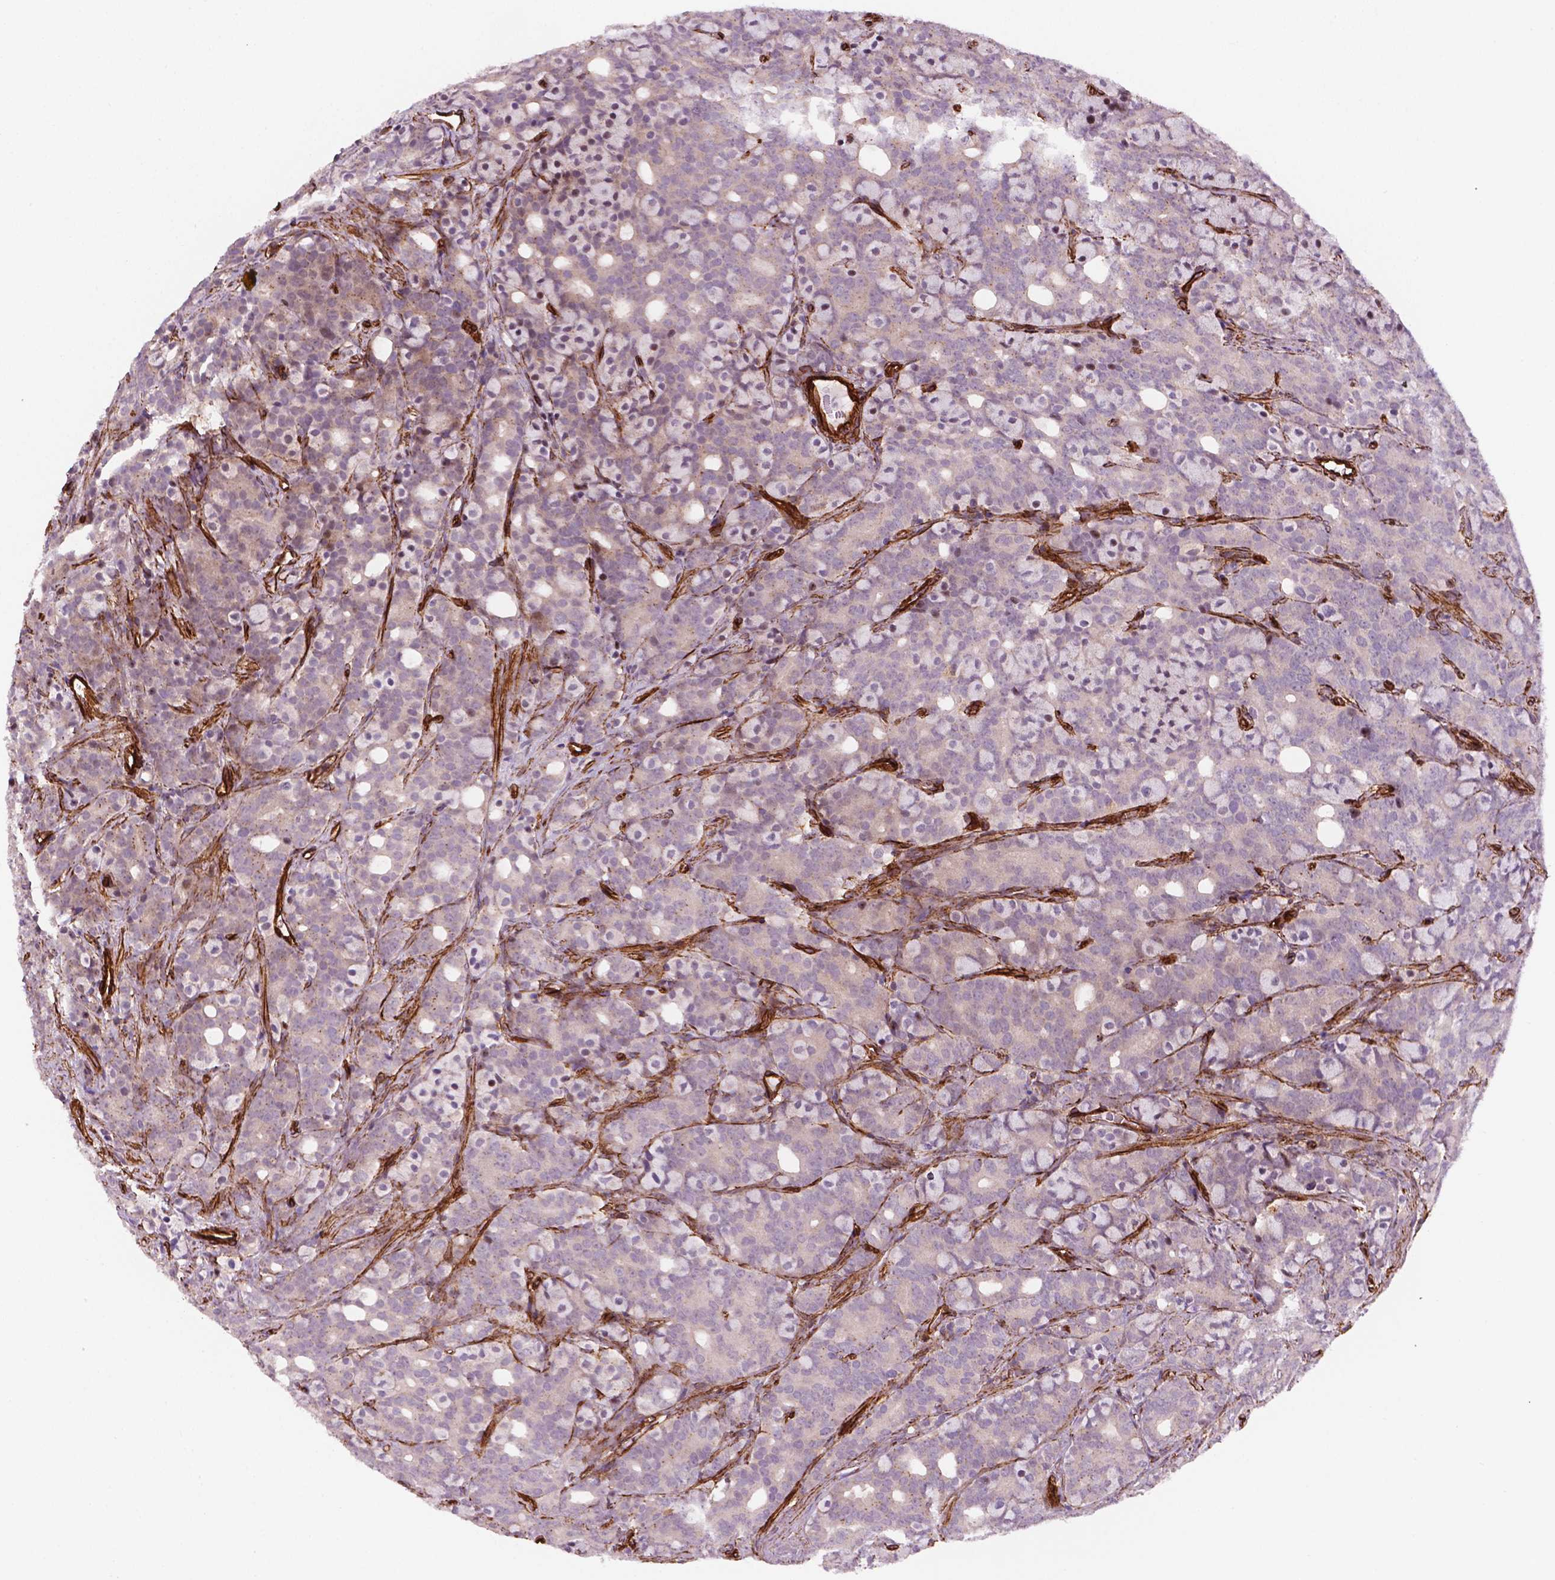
{"staining": {"intensity": "negative", "quantity": "none", "location": "none"}, "tissue": "prostate cancer", "cell_type": "Tumor cells", "image_type": "cancer", "snomed": [{"axis": "morphology", "description": "Adenocarcinoma, High grade"}, {"axis": "topography", "description": "Prostate"}], "caption": "Tumor cells are negative for brown protein staining in high-grade adenocarcinoma (prostate). The staining is performed using DAB (3,3'-diaminobenzidine) brown chromogen with nuclei counter-stained in using hematoxylin.", "gene": "EGFL8", "patient": {"sex": "male", "age": 84}}